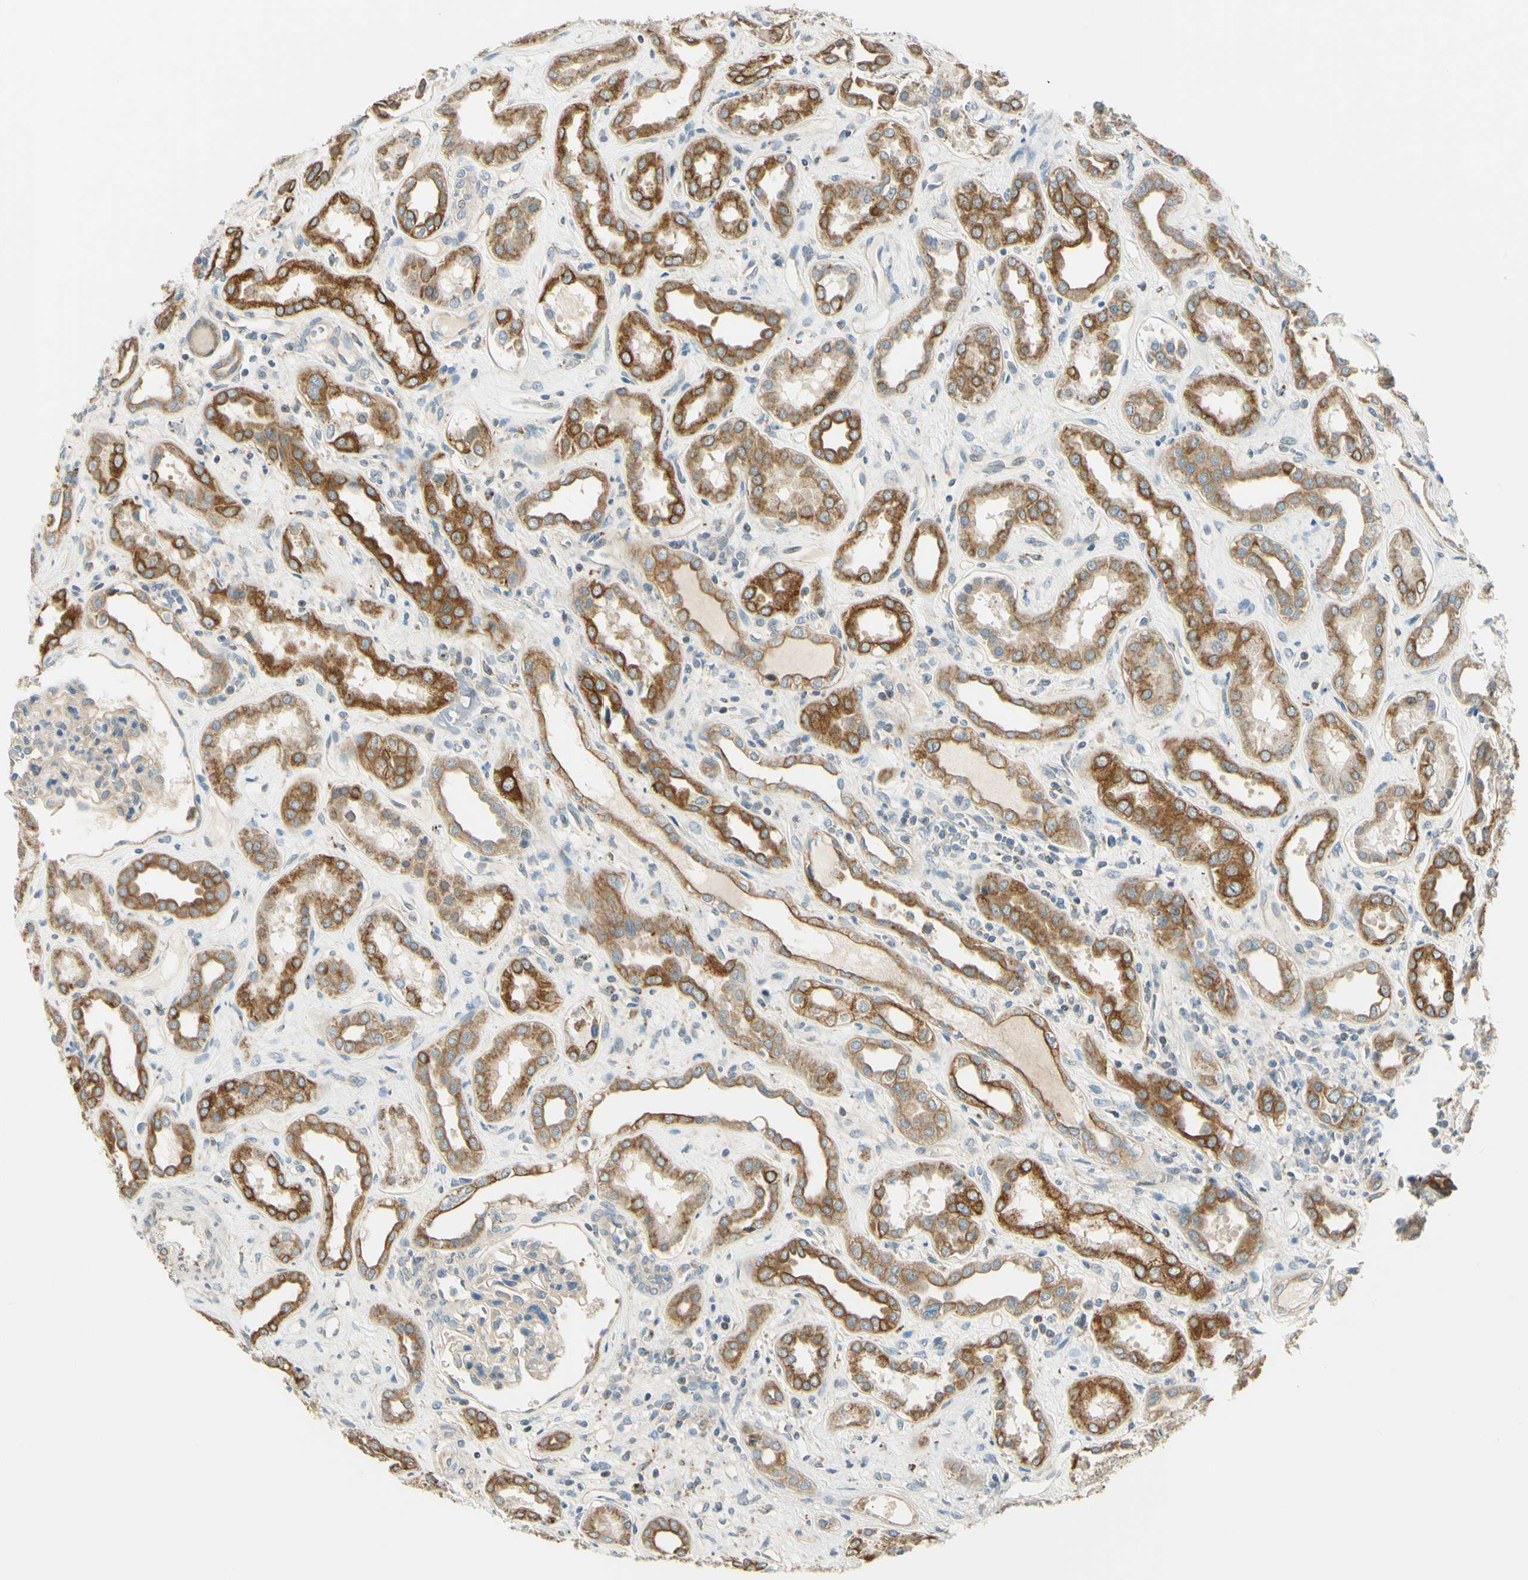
{"staining": {"intensity": "negative", "quantity": "none", "location": "none"}, "tissue": "kidney", "cell_type": "Cells in glomeruli", "image_type": "normal", "snomed": [{"axis": "morphology", "description": "Normal tissue, NOS"}, {"axis": "topography", "description": "Kidney"}], "caption": "Photomicrograph shows no protein positivity in cells in glomeruli of normal kidney.", "gene": "LAMA3", "patient": {"sex": "male", "age": 59}}